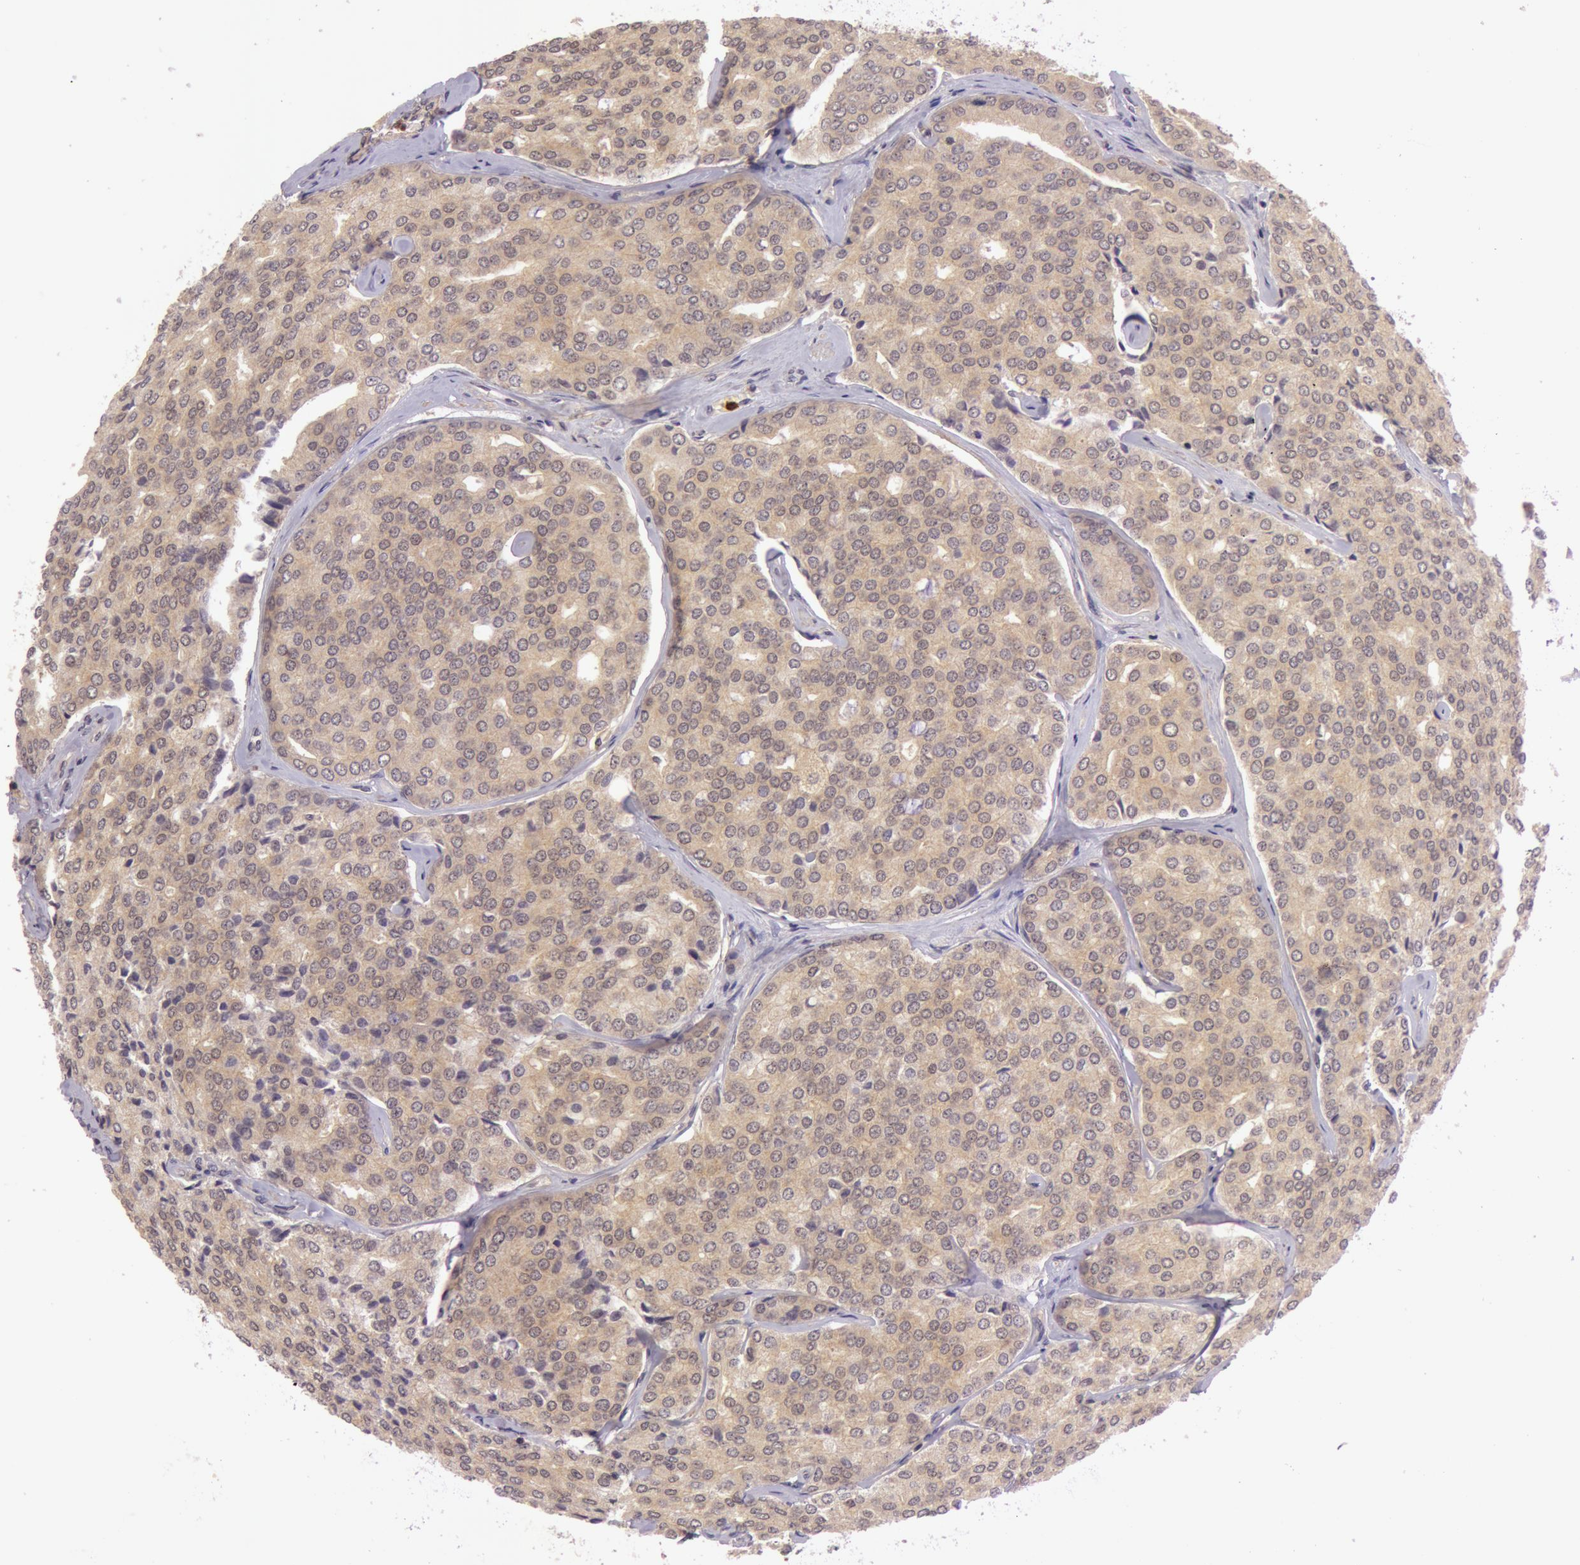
{"staining": {"intensity": "moderate", "quantity": ">75%", "location": "cytoplasmic/membranous"}, "tissue": "prostate cancer", "cell_type": "Tumor cells", "image_type": "cancer", "snomed": [{"axis": "morphology", "description": "Adenocarcinoma, High grade"}, {"axis": "topography", "description": "Prostate"}], "caption": "Moderate cytoplasmic/membranous protein staining is identified in approximately >75% of tumor cells in high-grade adenocarcinoma (prostate).", "gene": "ATG2B", "patient": {"sex": "male", "age": 64}}